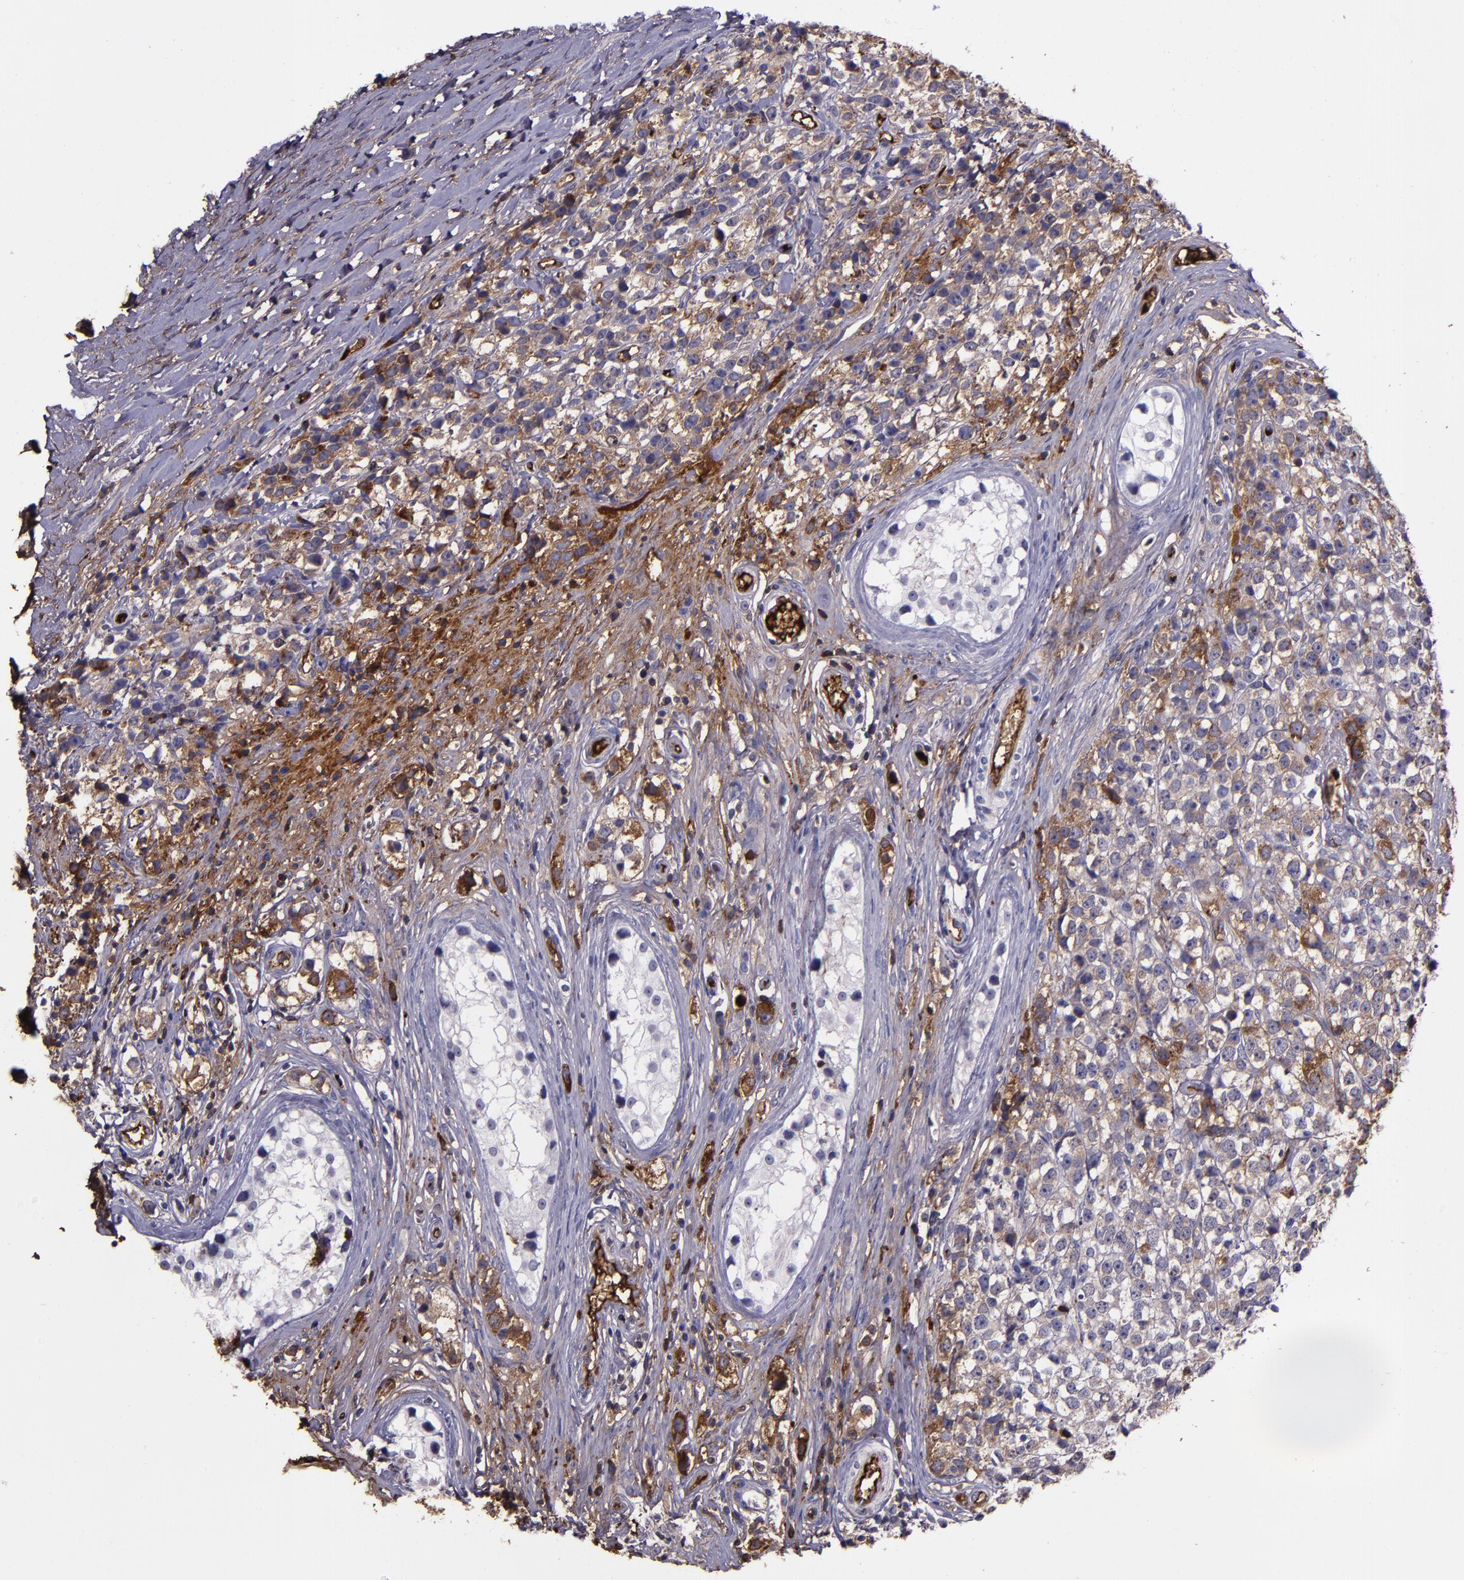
{"staining": {"intensity": "moderate", "quantity": ">75%", "location": "cytoplasmic/membranous"}, "tissue": "testis cancer", "cell_type": "Tumor cells", "image_type": "cancer", "snomed": [{"axis": "morphology", "description": "Seminoma, NOS"}, {"axis": "topography", "description": "Testis"}], "caption": "Approximately >75% of tumor cells in testis cancer reveal moderate cytoplasmic/membranous protein expression as visualized by brown immunohistochemical staining.", "gene": "A2M", "patient": {"sex": "male", "age": 25}}